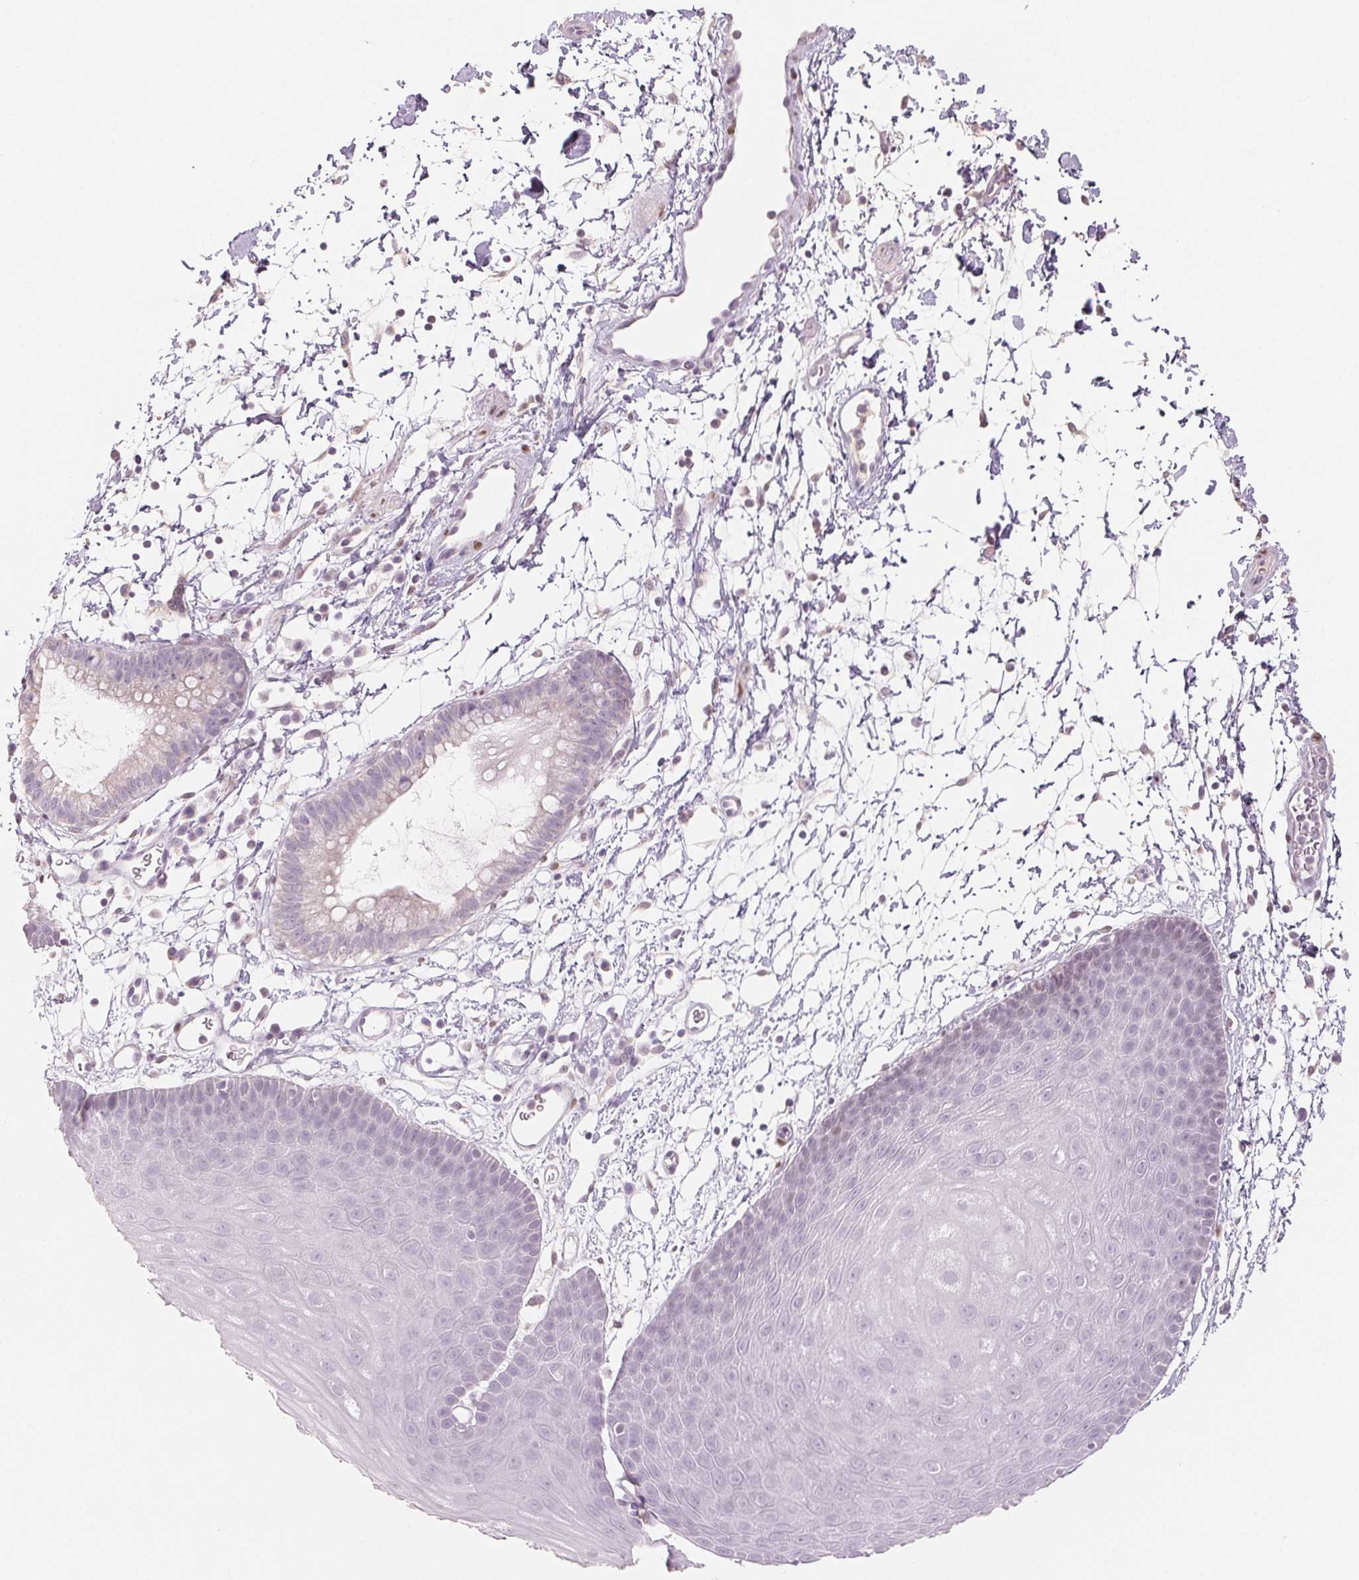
{"staining": {"intensity": "negative", "quantity": "none", "location": "none"}, "tissue": "skin", "cell_type": "Epidermal cells", "image_type": "normal", "snomed": [{"axis": "morphology", "description": "Normal tissue, NOS"}, {"axis": "topography", "description": "Anal"}], "caption": "A histopathology image of skin stained for a protein demonstrates no brown staining in epidermal cells. Brightfield microscopy of immunohistochemistry (IHC) stained with DAB (3,3'-diaminobenzidine) (brown) and hematoxylin (blue), captured at high magnification.", "gene": "SMARCD3", "patient": {"sex": "male", "age": 53}}